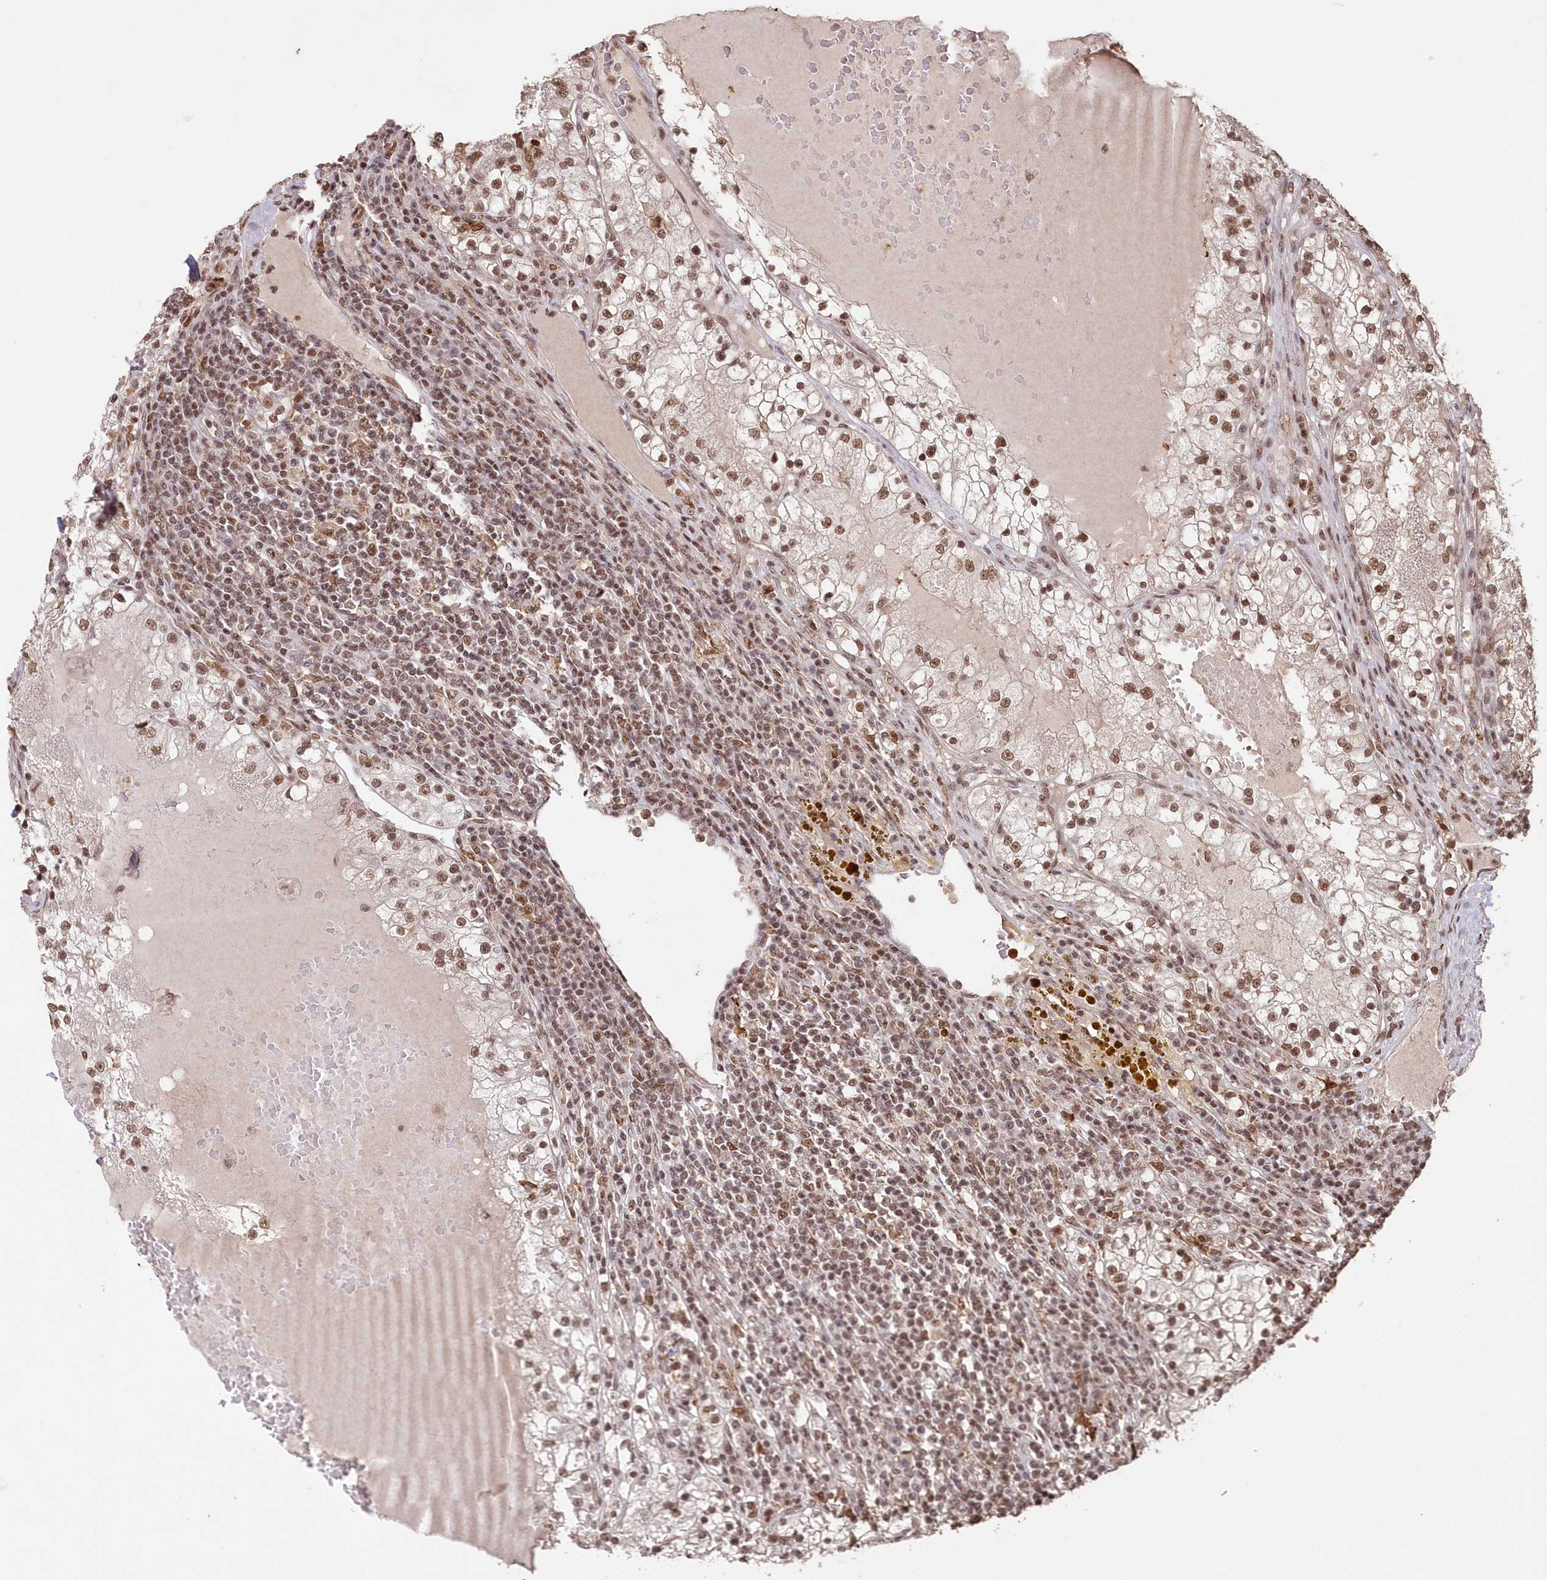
{"staining": {"intensity": "moderate", "quantity": ">75%", "location": "nuclear"}, "tissue": "renal cancer", "cell_type": "Tumor cells", "image_type": "cancer", "snomed": [{"axis": "morphology", "description": "Normal tissue, NOS"}, {"axis": "morphology", "description": "Adenocarcinoma, NOS"}, {"axis": "topography", "description": "Kidney"}], "caption": "Immunohistochemical staining of adenocarcinoma (renal) displays medium levels of moderate nuclear protein staining in approximately >75% of tumor cells. (brown staining indicates protein expression, while blue staining denotes nuclei).", "gene": "PDS5A", "patient": {"sex": "male", "age": 68}}